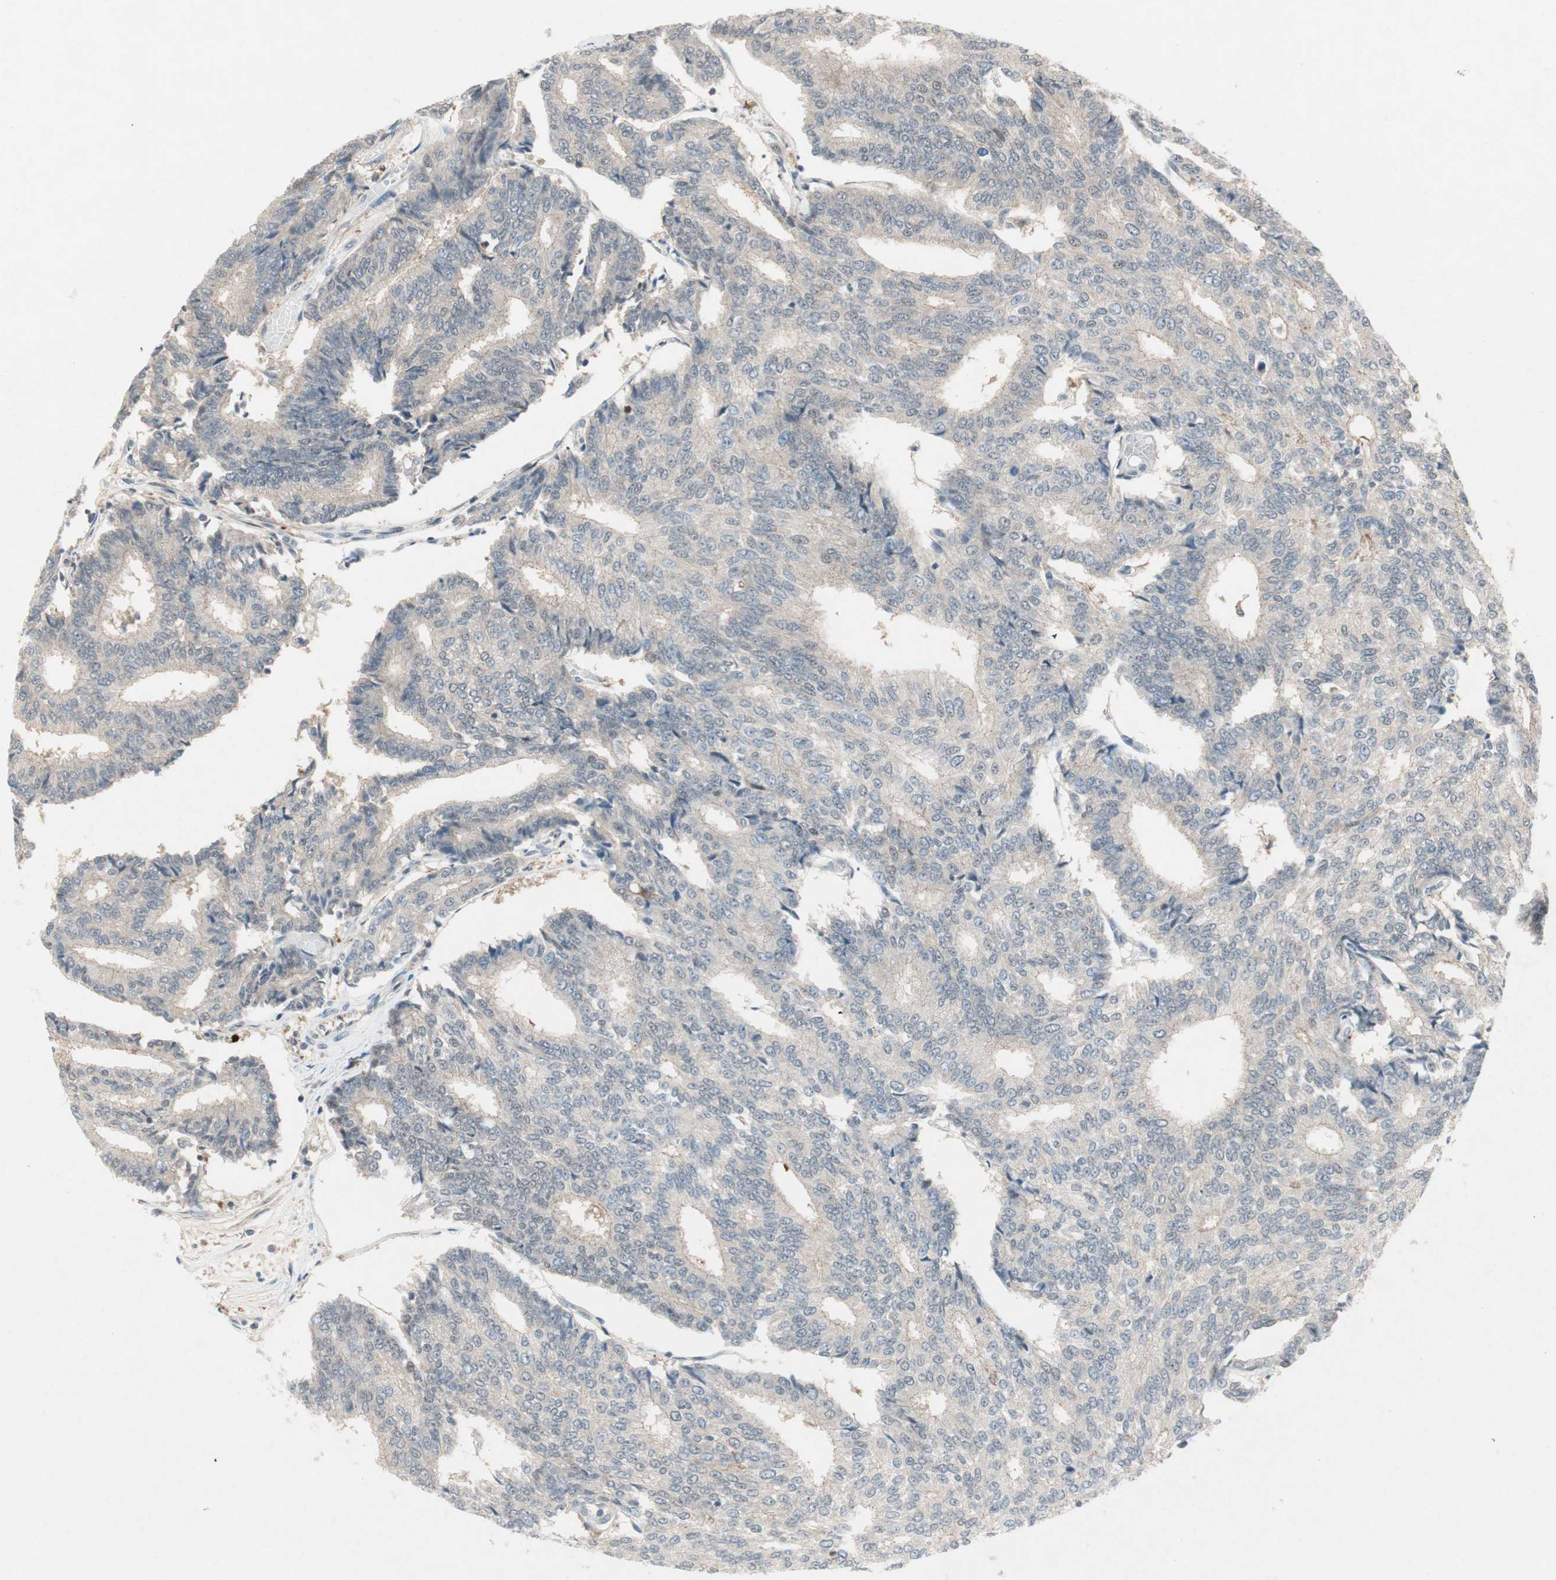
{"staining": {"intensity": "weak", "quantity": "25%-75%", "location": "cytoplasmic/membranous"}, "tissue": "prostate cancer", "cell_type": "Tumor cells", "image_type": "cancer", "snomed": [{"axis": "morphology", "description": "Adenocarcinoma, High grade"}, {"axis": "topography", "description": "Prostate"}], "caption": "An IHC micrograph of neoplastic tissue is shown. Protein staining in brown labels weak cytoplasmic/membranous positivity in prostate cancer (high-grade adenocarcinoma) within tumor cells. (brown staining indicates protein expression, while blue staining denotes nuclei).", "gene": "RTL6", "patient": {"sex": "male", "age": 55}}